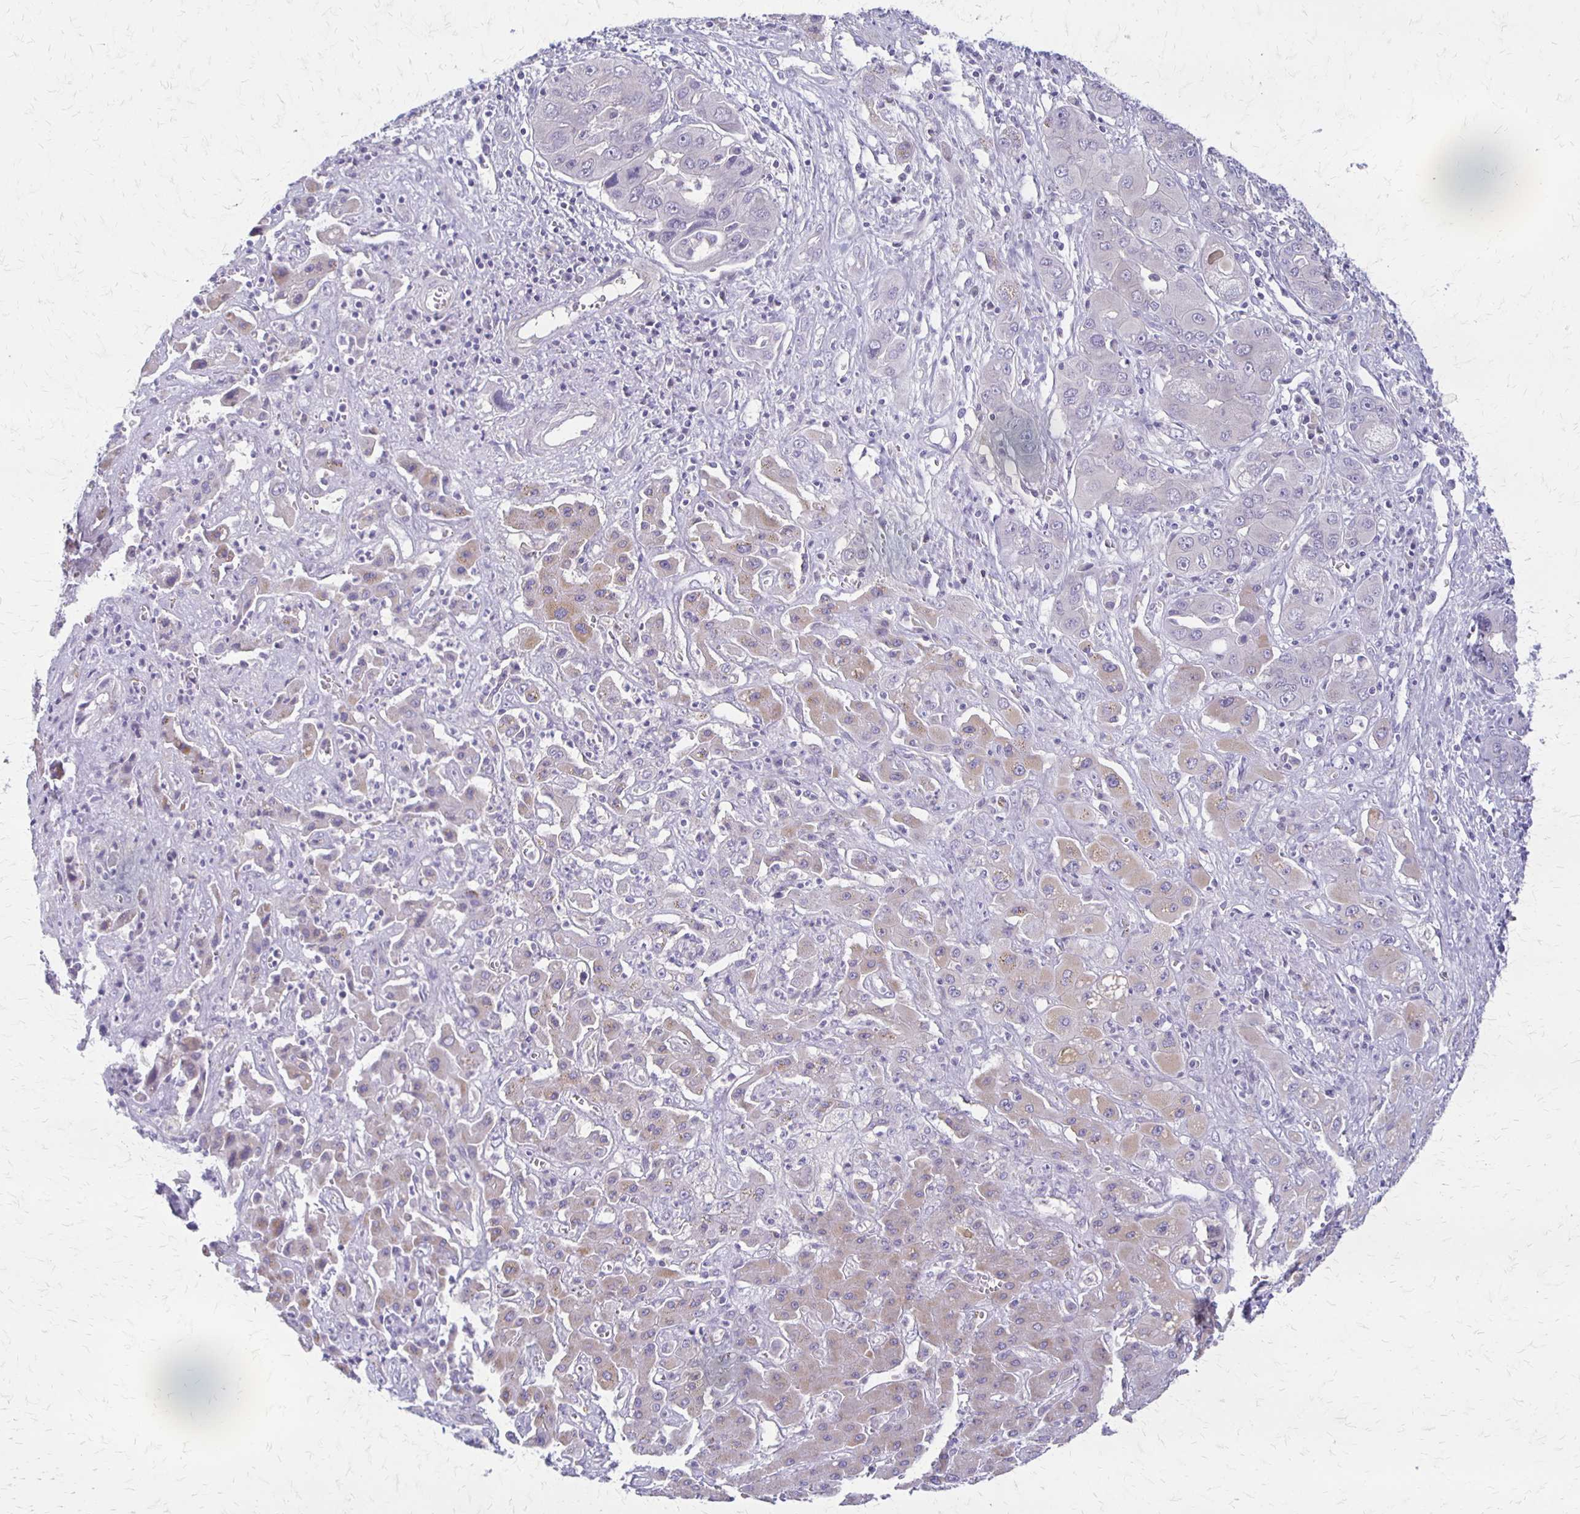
{"staining": {"intensity": "weak", "quantity": "<25%", "location": "cytoplasmic/membranous"}, "tissue": "liver cancer", "cell_type": "Tumor cells", "image_type": "cancer", "snomed": [{"axis": "morphology", "description": "Cholangiocarcinoma"}, {"axis": "topography", "description": "Liver"}], "caption": "IHC image of liver cholangiocarcinoma stained for a protein (brown), which exhibits no staining in tumor cells. Nuclei are stained in blue.", "gene": "RHOC", "patient": {"sex": "male", "age": 67}}